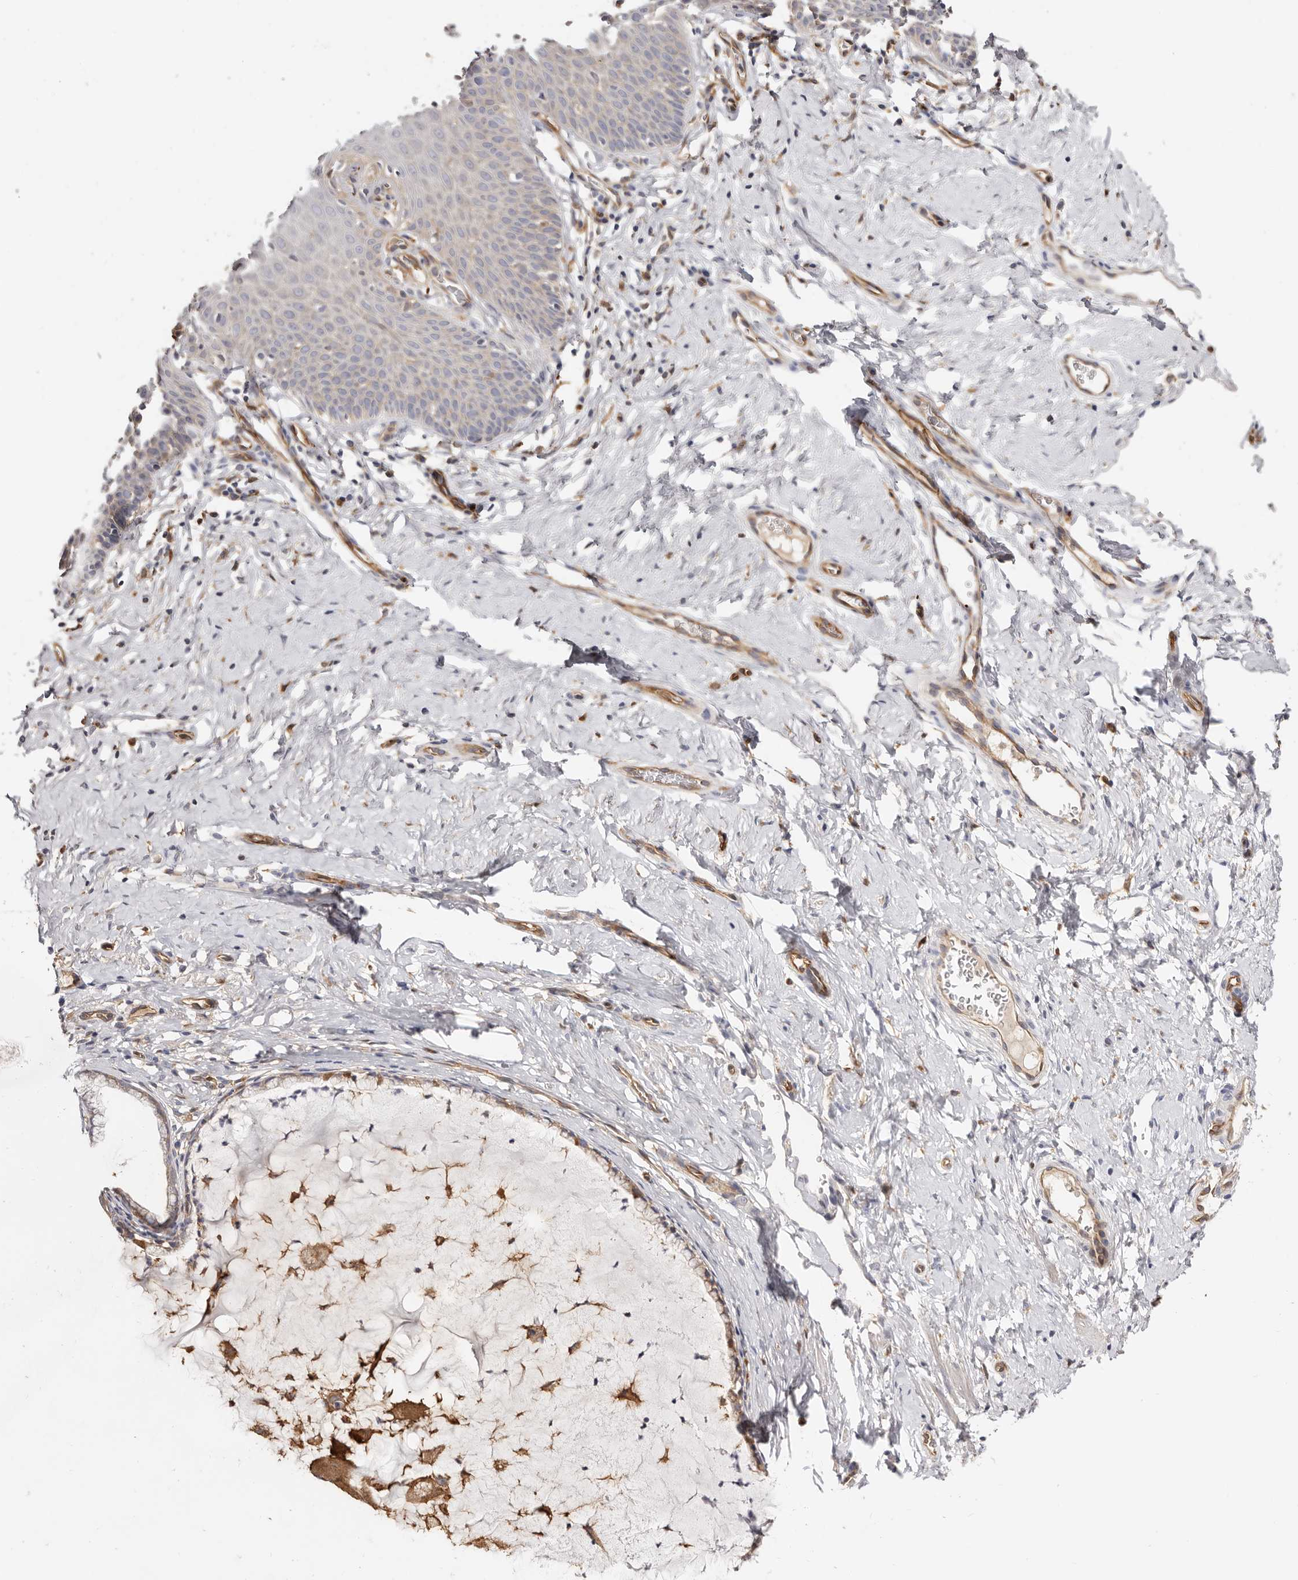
{"staining": {"intensity": "moderate", "quantity": "25%-75%", "location": "cytoplasmic/membranous"}, "tissue": "cervix", "cell_type": "Glandular cells", "image_type": "normal", "snomed": [{"axis": "morphology", "description": "Normal tissue, NOS"}, {"axis": "topography", "description": "Cervix"}], "caption": "Unremarkable cervix displays moderate cytoplasmic/membranous expression in approximately 25%-75% of glandular cells, visualized by immunohistochemistry.", "gene": "LAP3", "patient": {"sex": "female", "age": 36}}